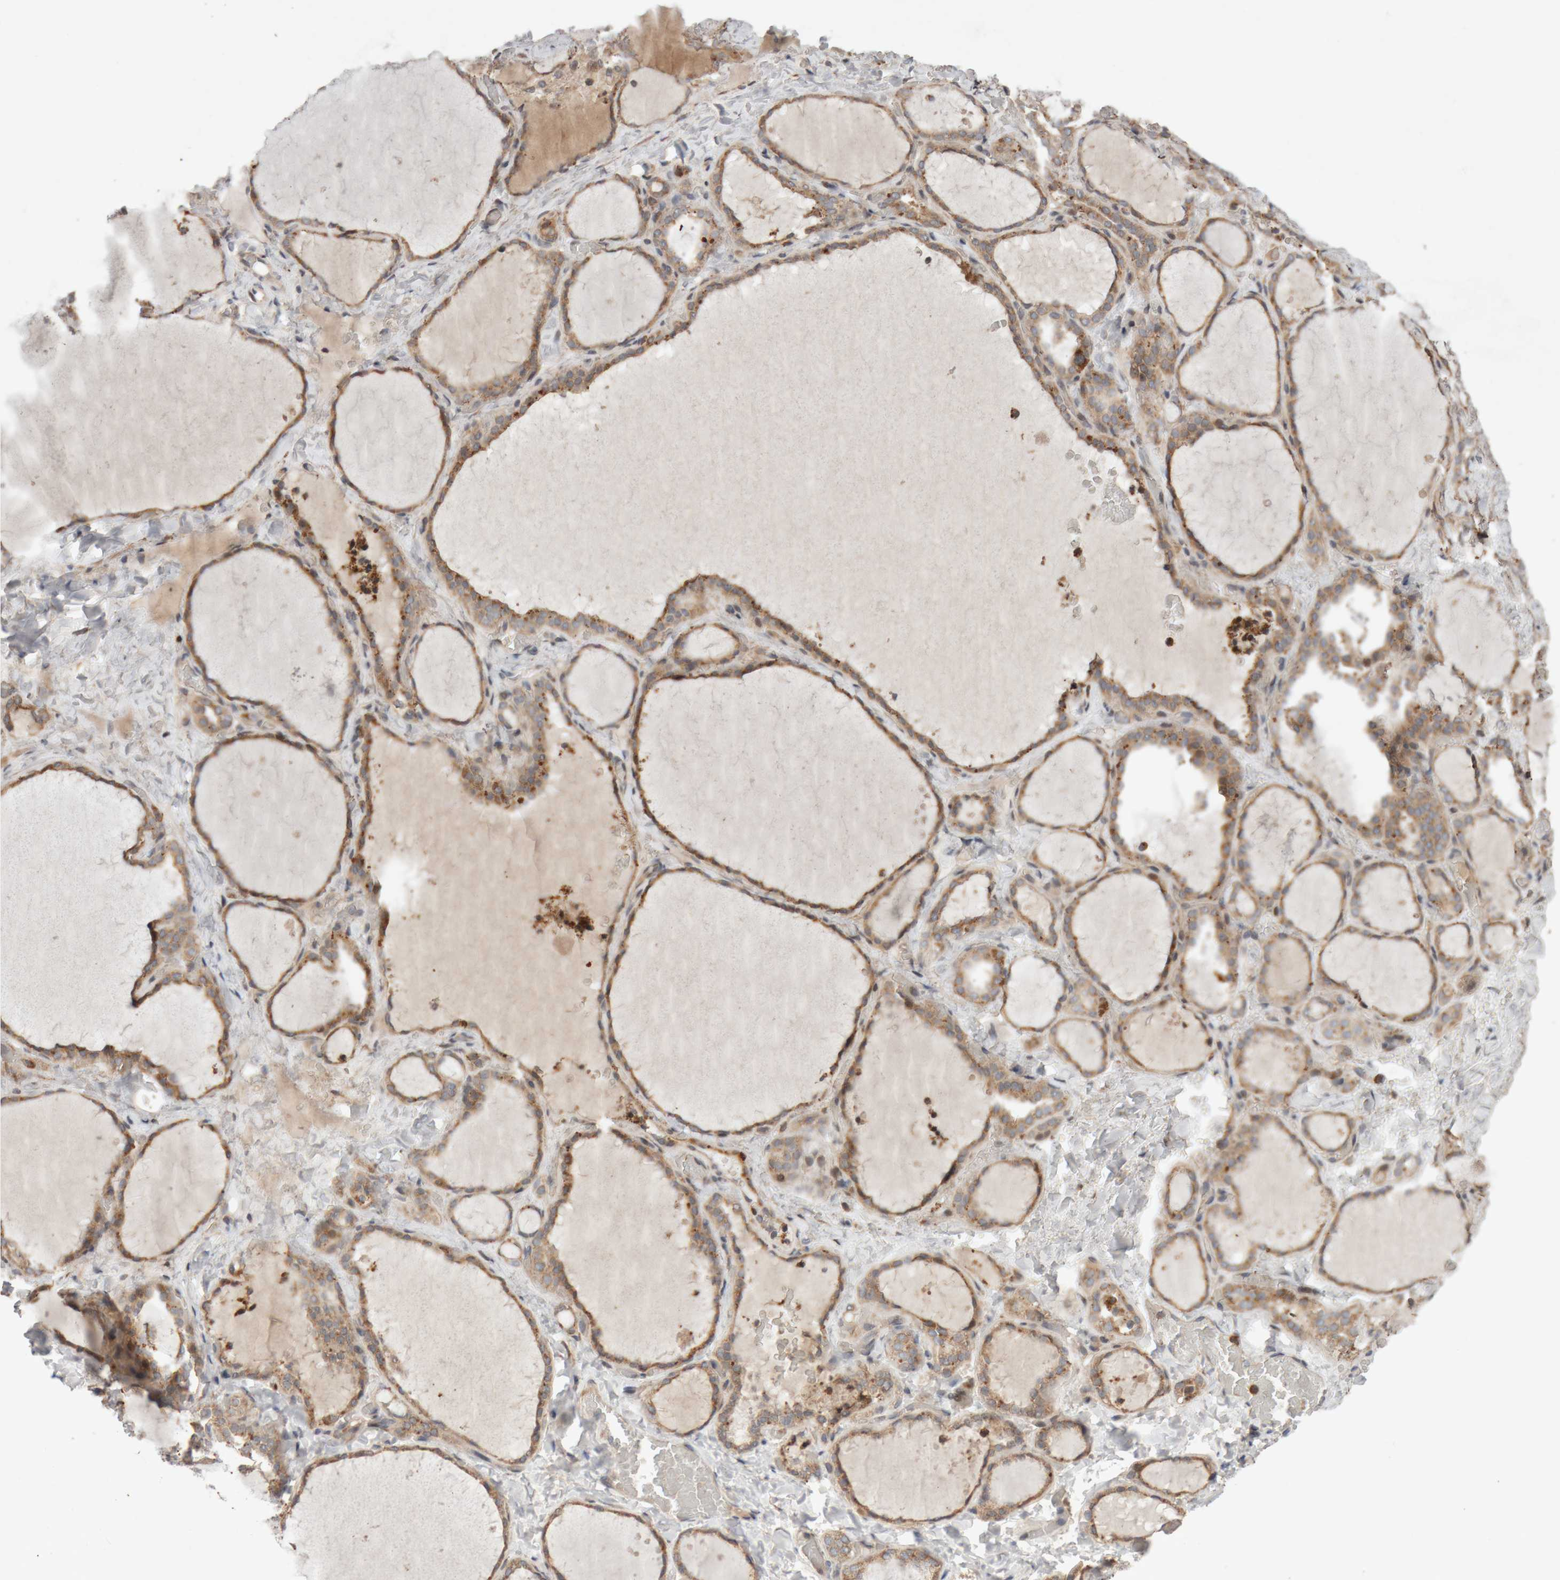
{"staining": {"intensity": "moderate", "quantity": ">75%", "location": "cytoplasmic/membranous"}, "tissue": "thyroid gland", "cell_type": "Glandular cells", "image_type": "normal", "snomed": [{"axis": "morphology", "description": "Normal tissue, NOS"}, {"axis": "topography", "description": "Thyroid gland"}], "caption": "A medium amount of moderate cytoplasmic/membranous expression is seen in about >75% of glandular cells in normal thyroid gland. (DAB = brown stain, brightfield microscopy at high magnification).", "gene": "KIF21B", "patient": {"sex": "female", "age": 22}}